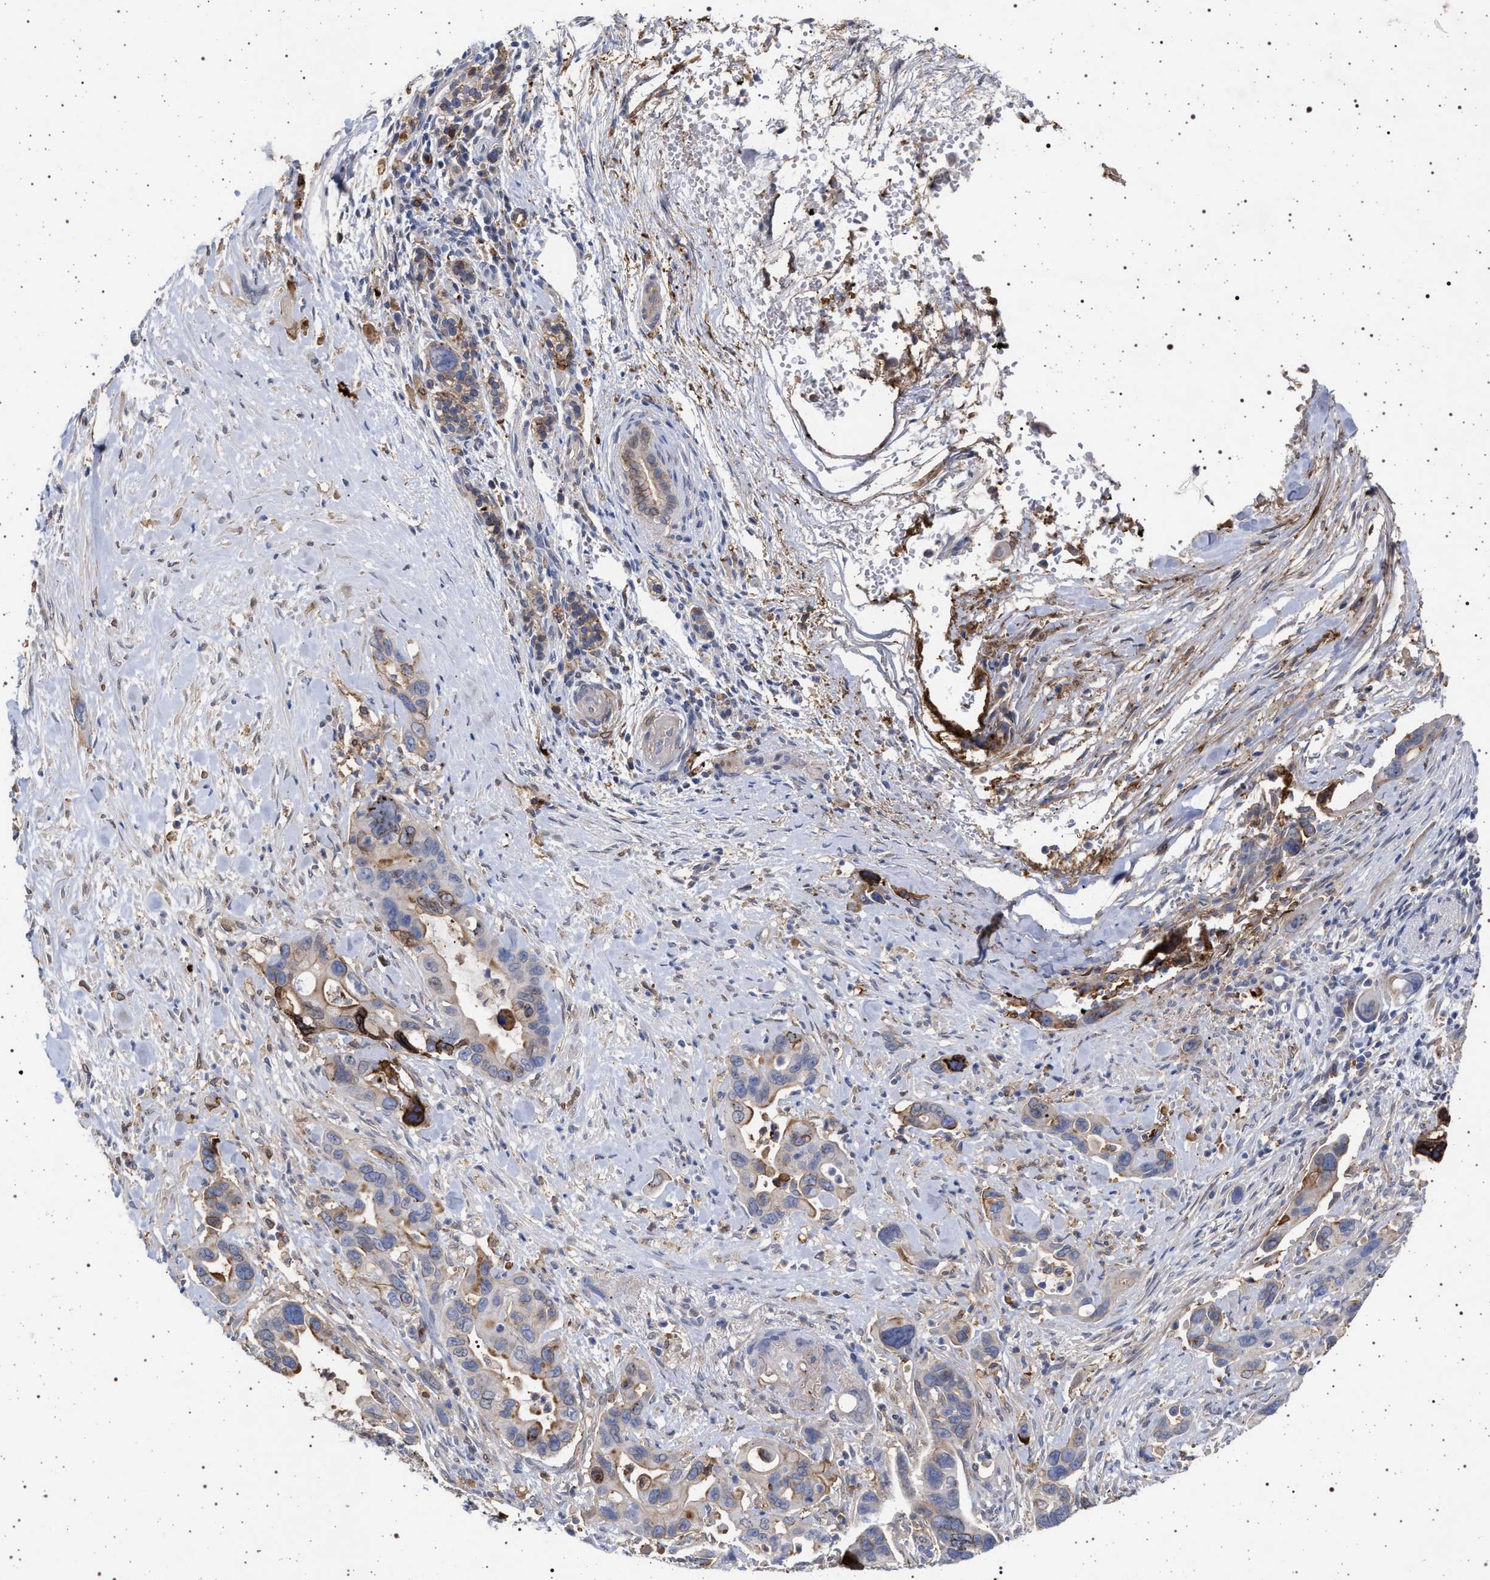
{"staining": {"intensity": "weak", "quantity": "25%-75%", "location": "cytoplasmic/membranous"}, "tissue": "pancreatic cancer", "cell_type": "Tumor cells", "image_type": "cancer", "snomed": [{"axis": "morphology", "description": "Adenocarcinoma, NOS"}, {"axis": "topography", "description": "Pancreas"}], "caption": "High-magnification brightfield microscopy of pancreatic adenocarcinoma stained with DAB (3,3'-diaminobenzidine) (brown) and counterstained with hematoxylin (blue). tumor cells exhibit weak cytoplasmic/membranous positivity is seen in about25%-75% of cells.", "gene": "PLG", "patient": {"sex": "female", "age": 70}}